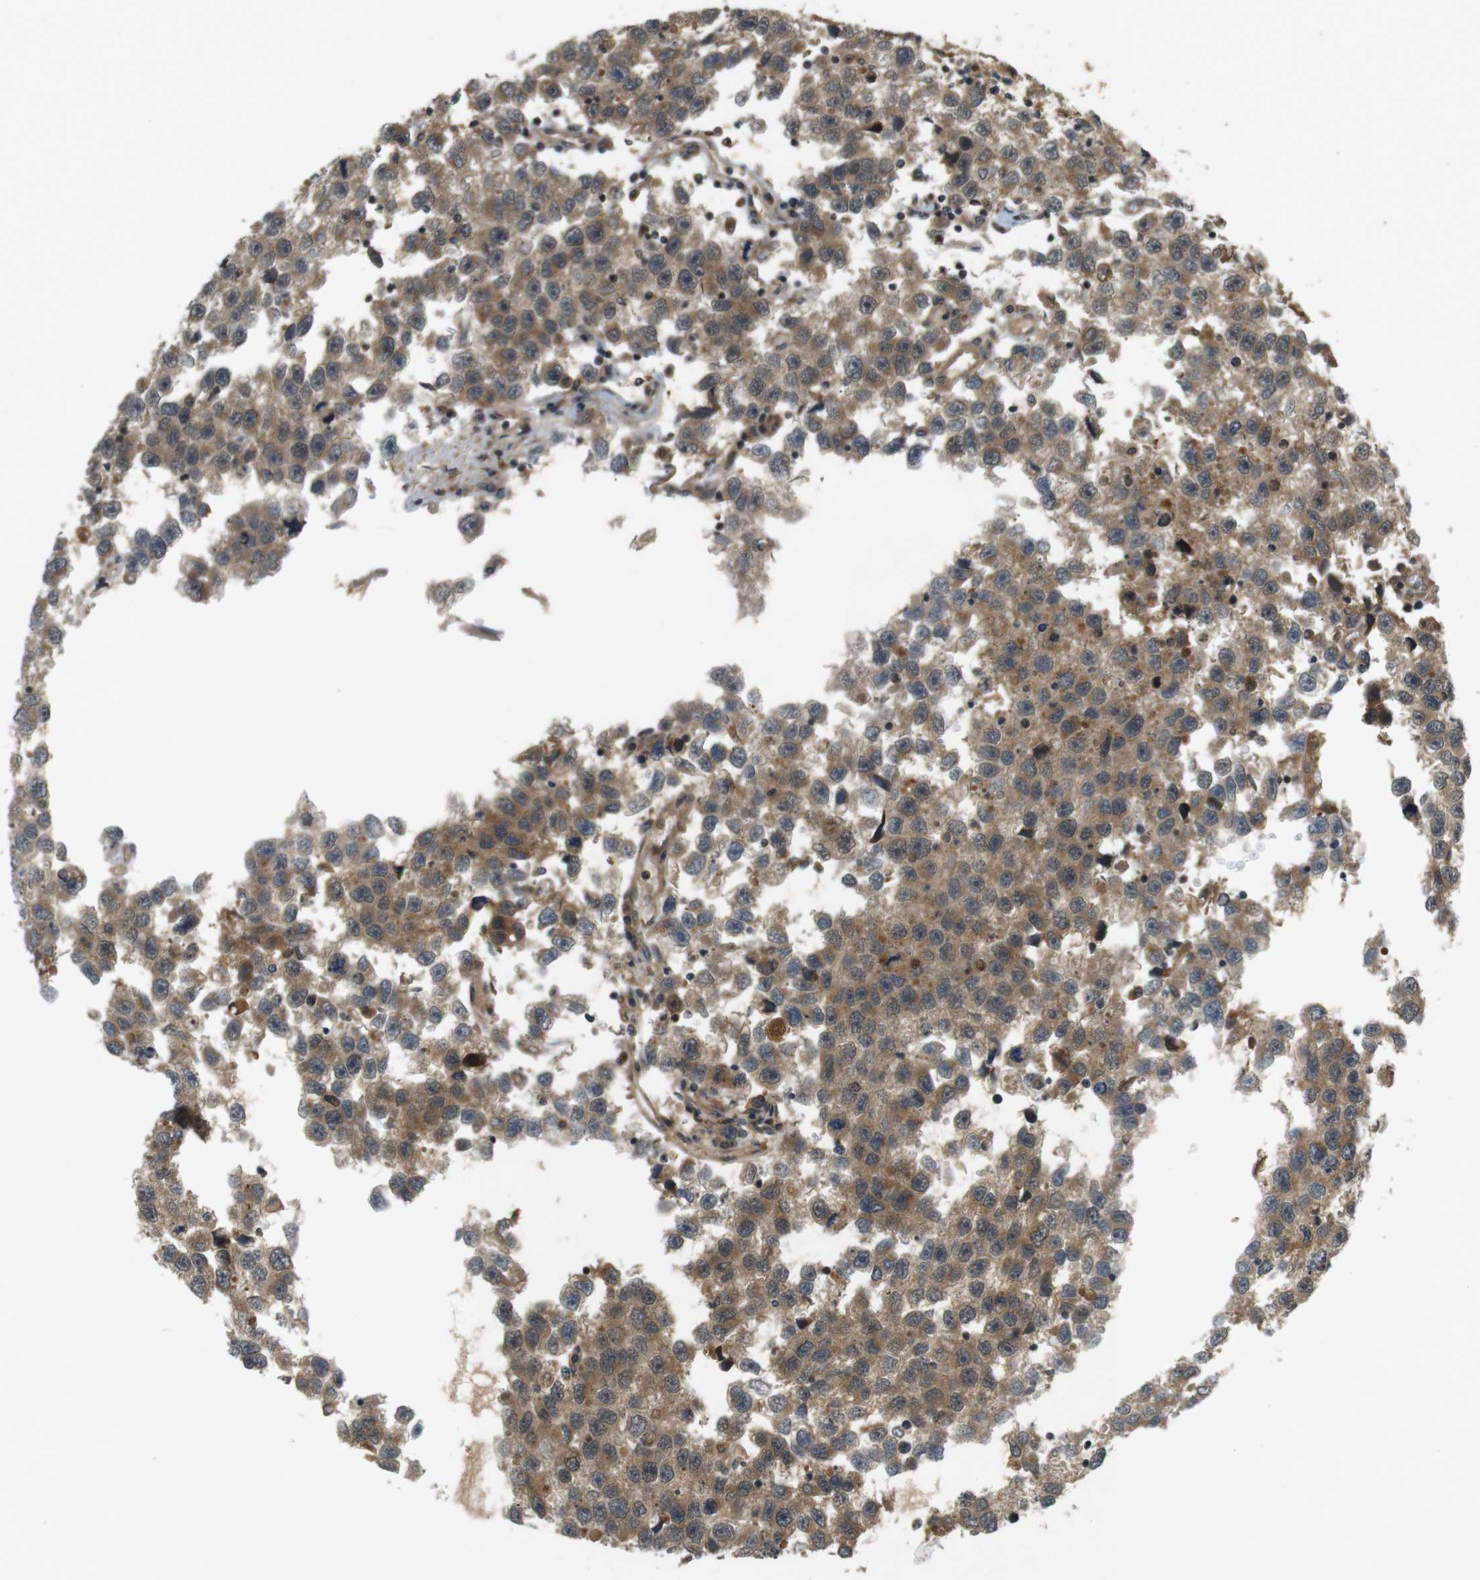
{"staining": {"intensity": "moderate", "quantity": ">75%", "location": "cytoplasmic/membranous"}, "tissue": "testis cancer", "cell_type": "Tumor cells", "image_type": "cancer", "snomed": [{"axis": "morphology", "description": "Seminoma, NOS"}, {"axis": "topography", "description": "Testis"}], "caption": "Testis cancer (seminoma) stained for a protein (brown) displays moderate cytoplasmic/membranous positive positivity in about >75% of tumor cells.", "gene": "NFKBIE", "patient": {"sex": "male", "age": 33}}